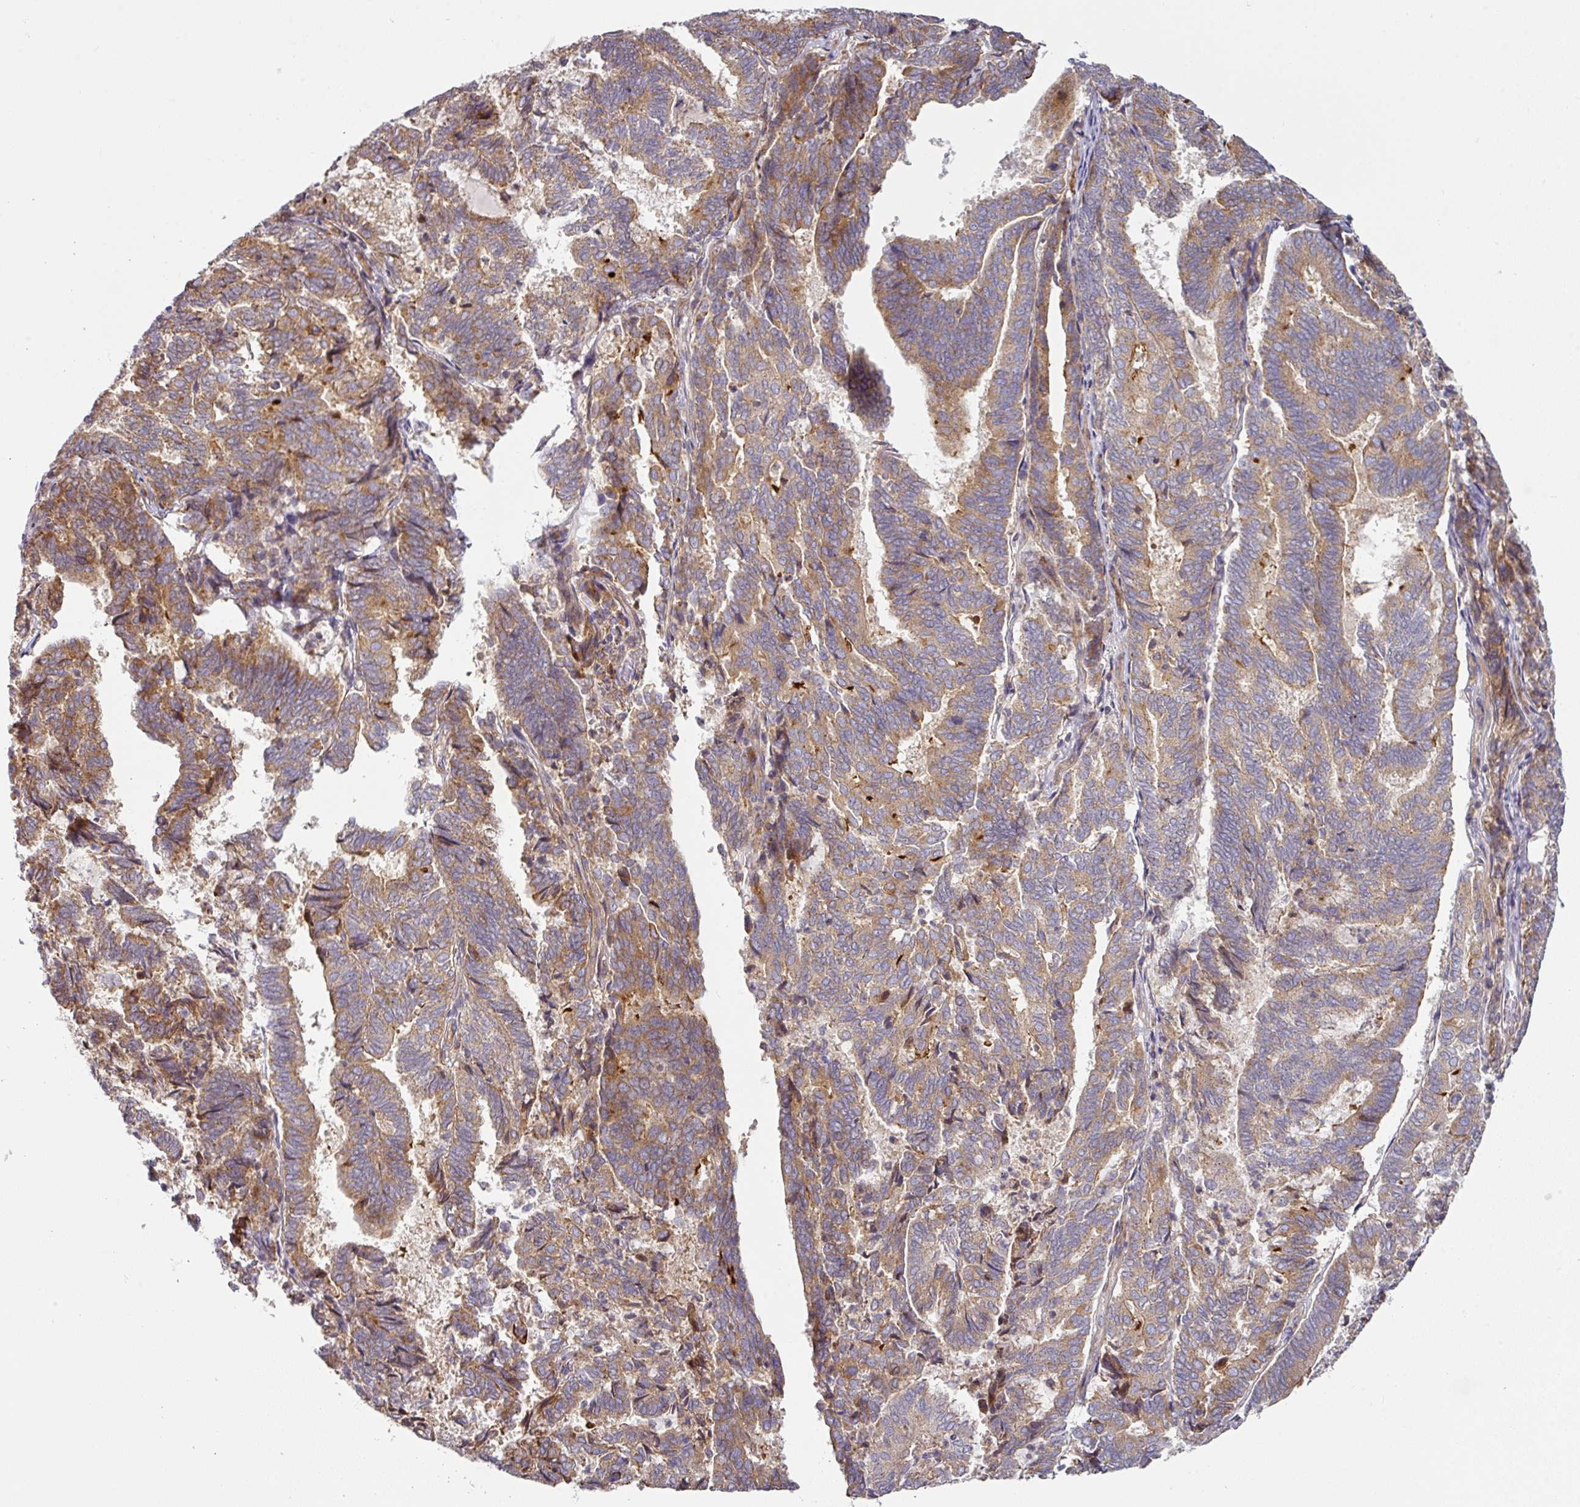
{"staining": {"intensity": "moderate", "quantity": ">75%", "location": "cytoplasmic/membranous"}, "tissue": "endometrial cancer", "cell_type": "Tumor cells", "image_type": "cancer", "snomed": [{"axis": "morphology", "description": "Adenocarcinoma, NOS"}, {"axis": "topography", "description": "Endometrium"}], "caption": "Tumor cells demonstrate medium levels of moderate cytoplasmic/membranous expression in about >75% of cells in endometrial adenocarcinoma. The protein of interest is stained brown, and the nuclei are stained in blue (DAB (3,3'-diaminobenzidine) IHC with brightfield microscopy, high magnification).", "gene": "CASP2", "patient": {"sex": "female", "age": 80}}